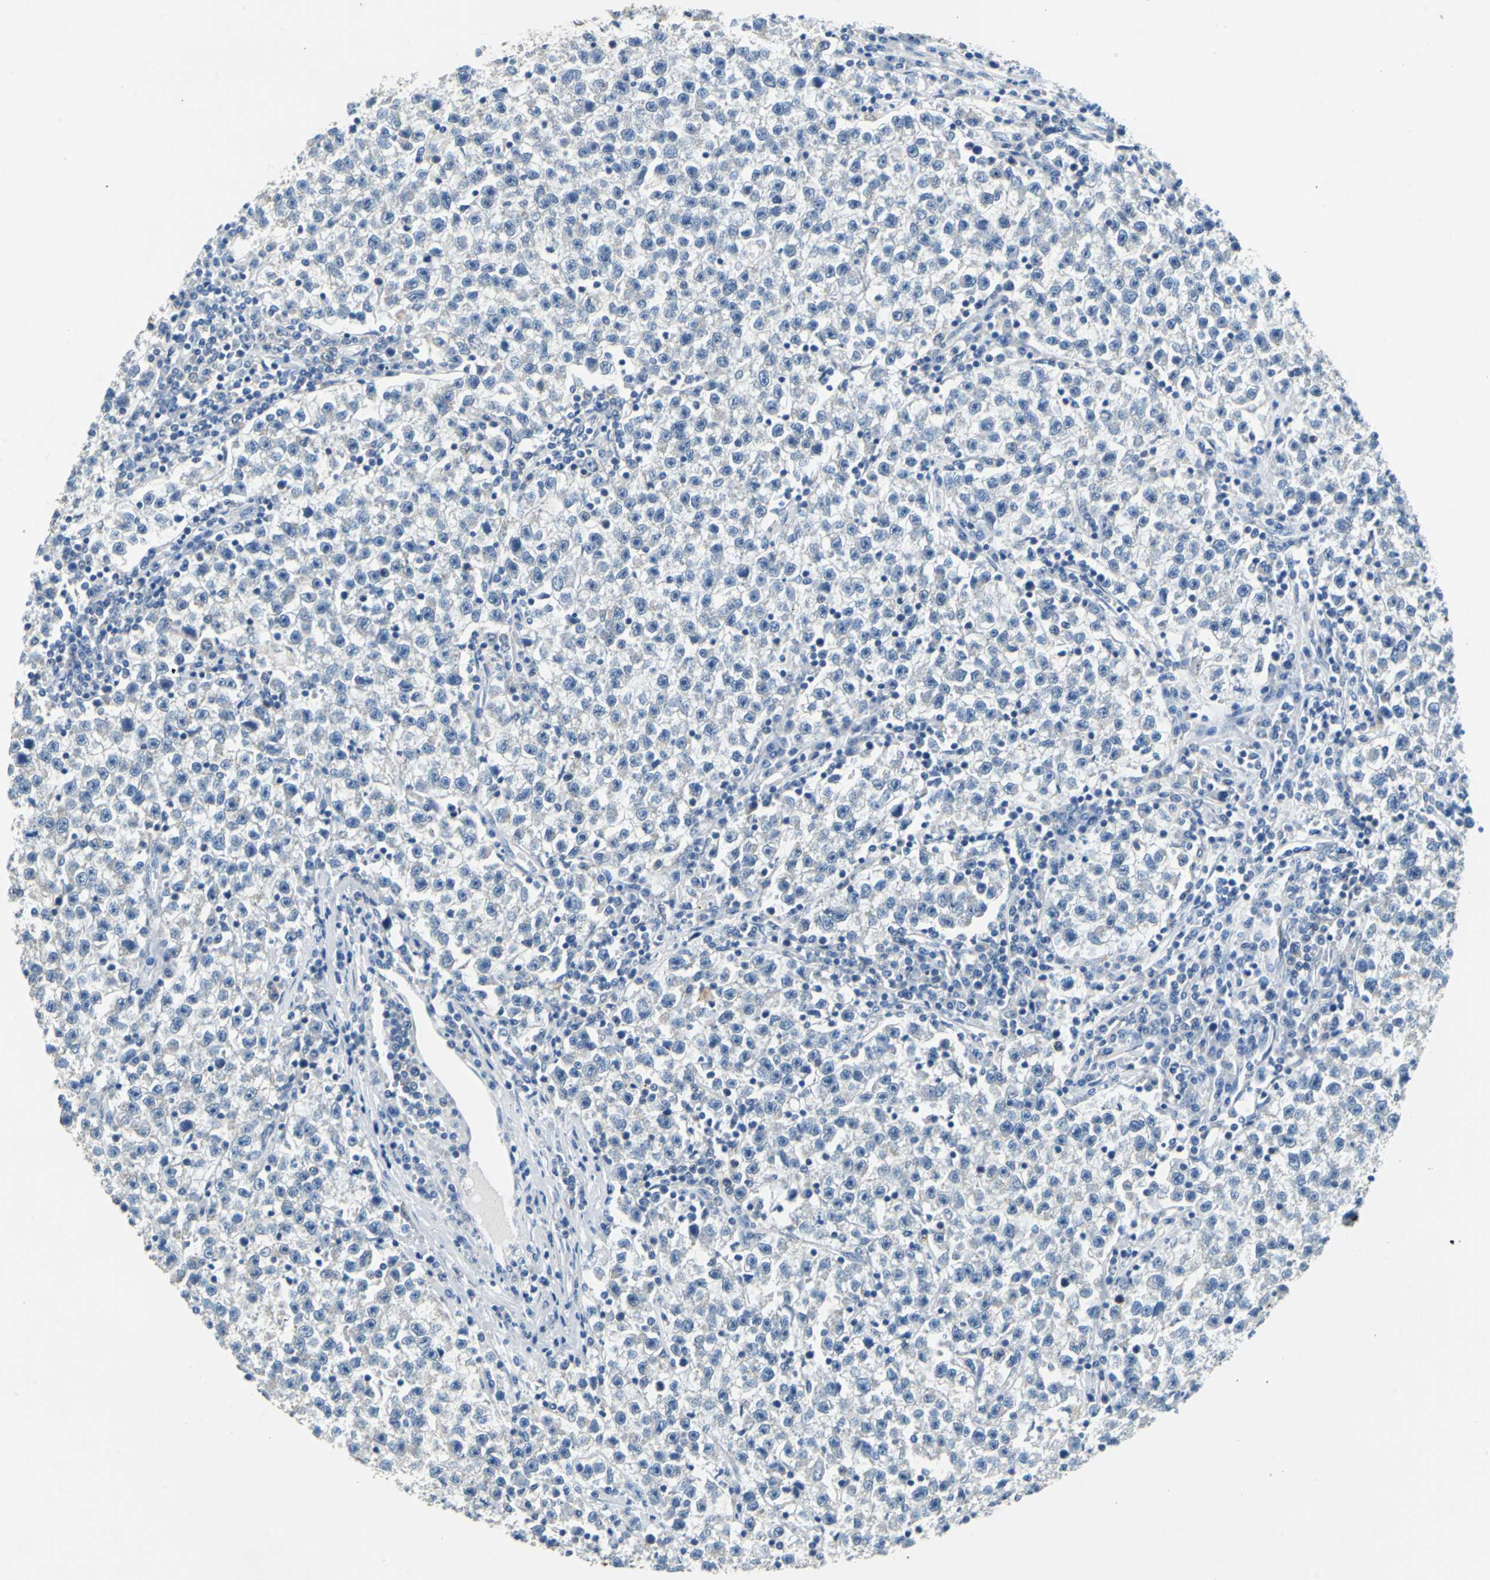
{"staining": {"intensity": "negative", "quantity": "none", "location": "none"}, "tissue": "testis cancer", "cell_type": "Tumor cells", "image_type": "cancer", "snomed": [{"axis": "morphology", "description": "Seminoma, NOS"}, {"axis": "topography", "description": "Testis"}], "caption": "This photomicrograph is of testis cancer stained with immunohistochemistry to label a protein in brown with the nuclei are counter-stained blue. There is no expression in tumor cells.", "gene": "TEX264", "patient": {"sex": "male", "age": 22}}